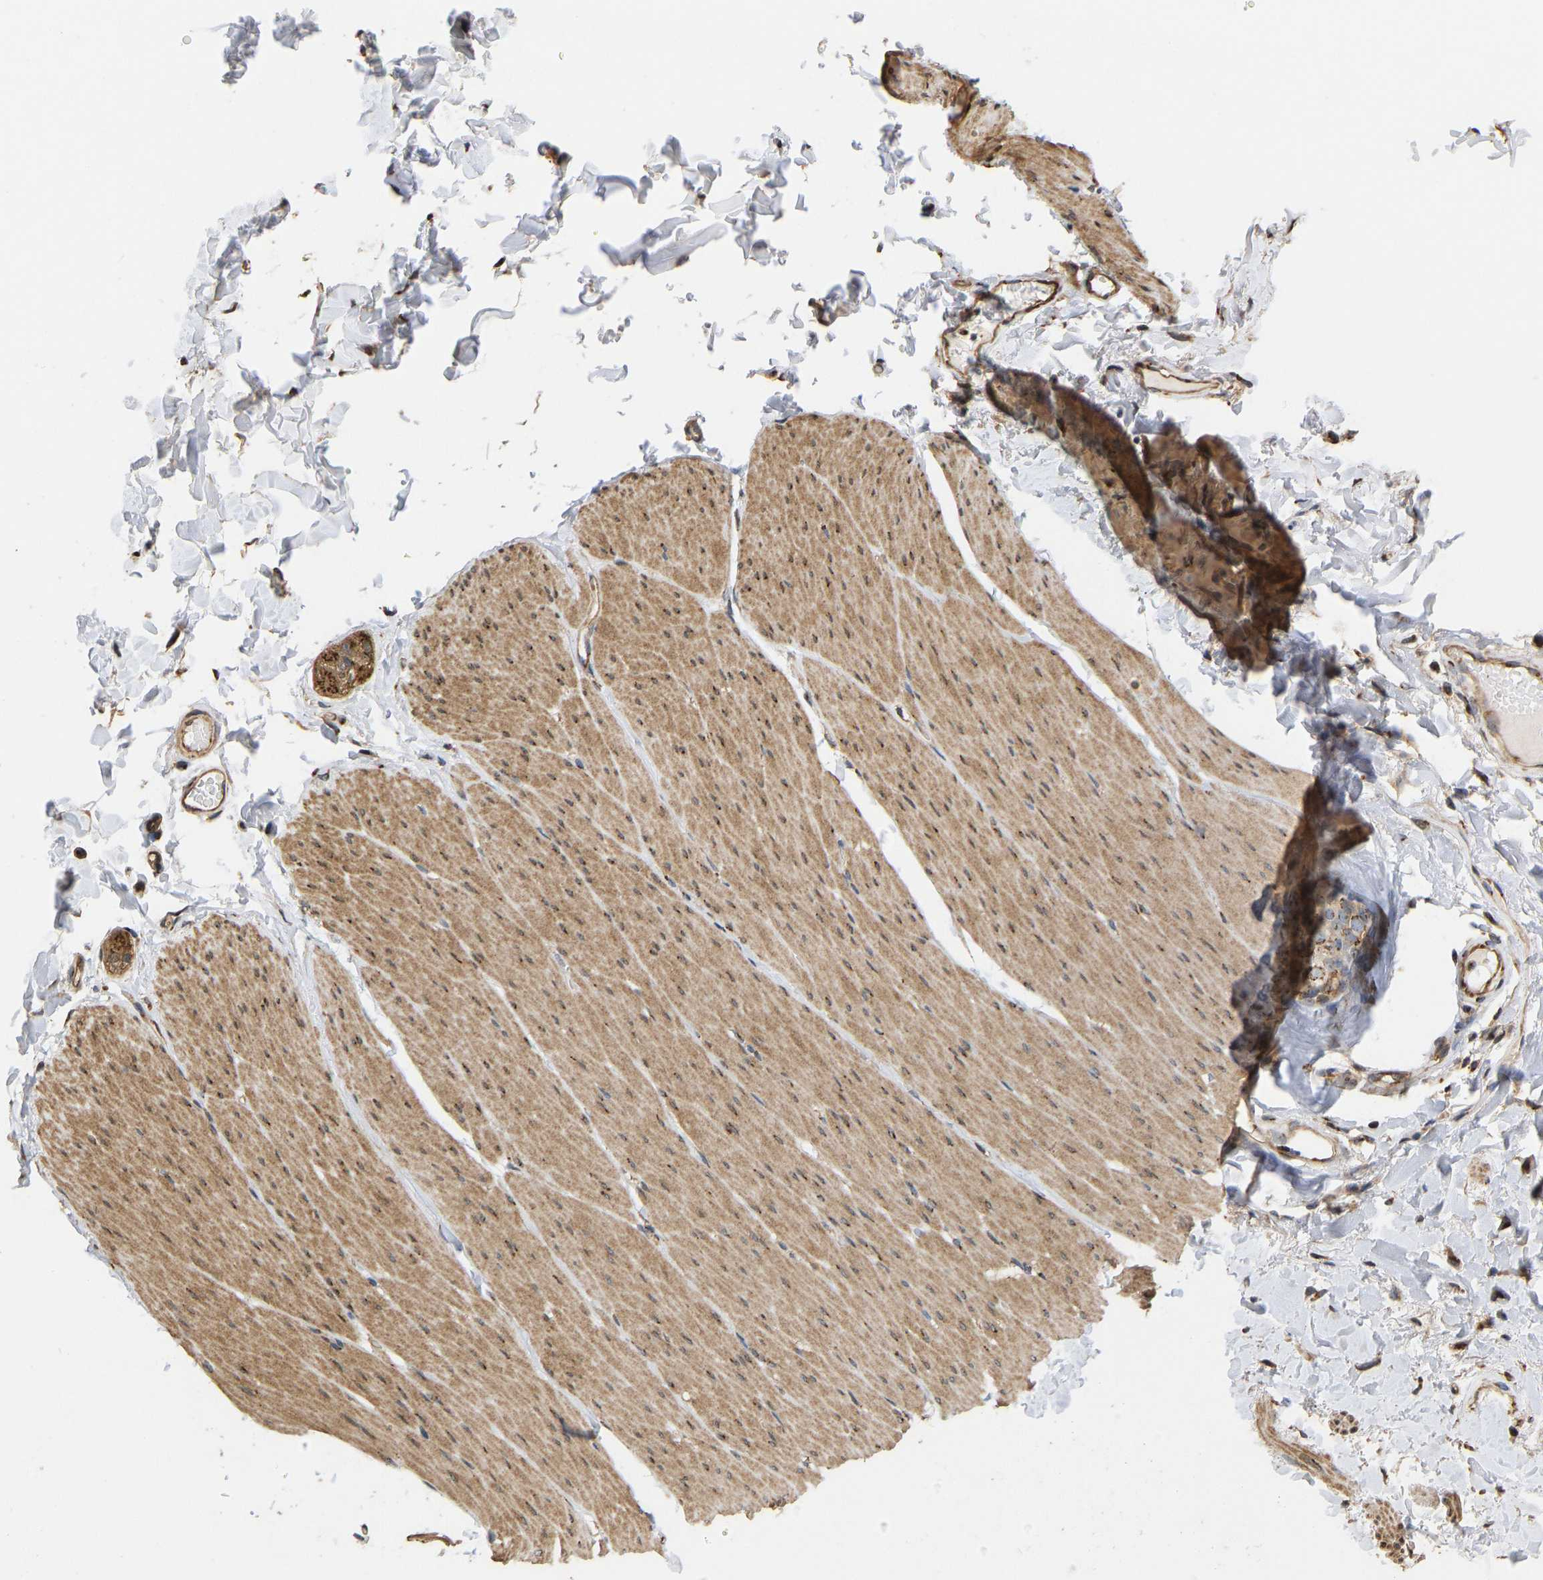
{"staining": {"intensity": "moderate", "quantity": ">75%", "location": "cytoplasmic/membranous"}, "tissue": "smooth muscle", "cell_type": "Smooth muscle cells", "image_type": "normal", "snomed": [{"axis": "morphology", "description": "Normal tissue, NOS"}, {"axis": "topography", "description": "Smooth muscle"}, {"axis": "topography", "description": "Colon"}], "caption": "Smooth muscle stained with DAB (3,3'-diaminobenzidine) immunohistochemistry (IHC) shows medium levels of moderate cytoplasmic/membranous expression in approximately >75% of smooth muscle cells.", "gene": "YIPF4", "patient": {"sex": "male", "age": 67}}